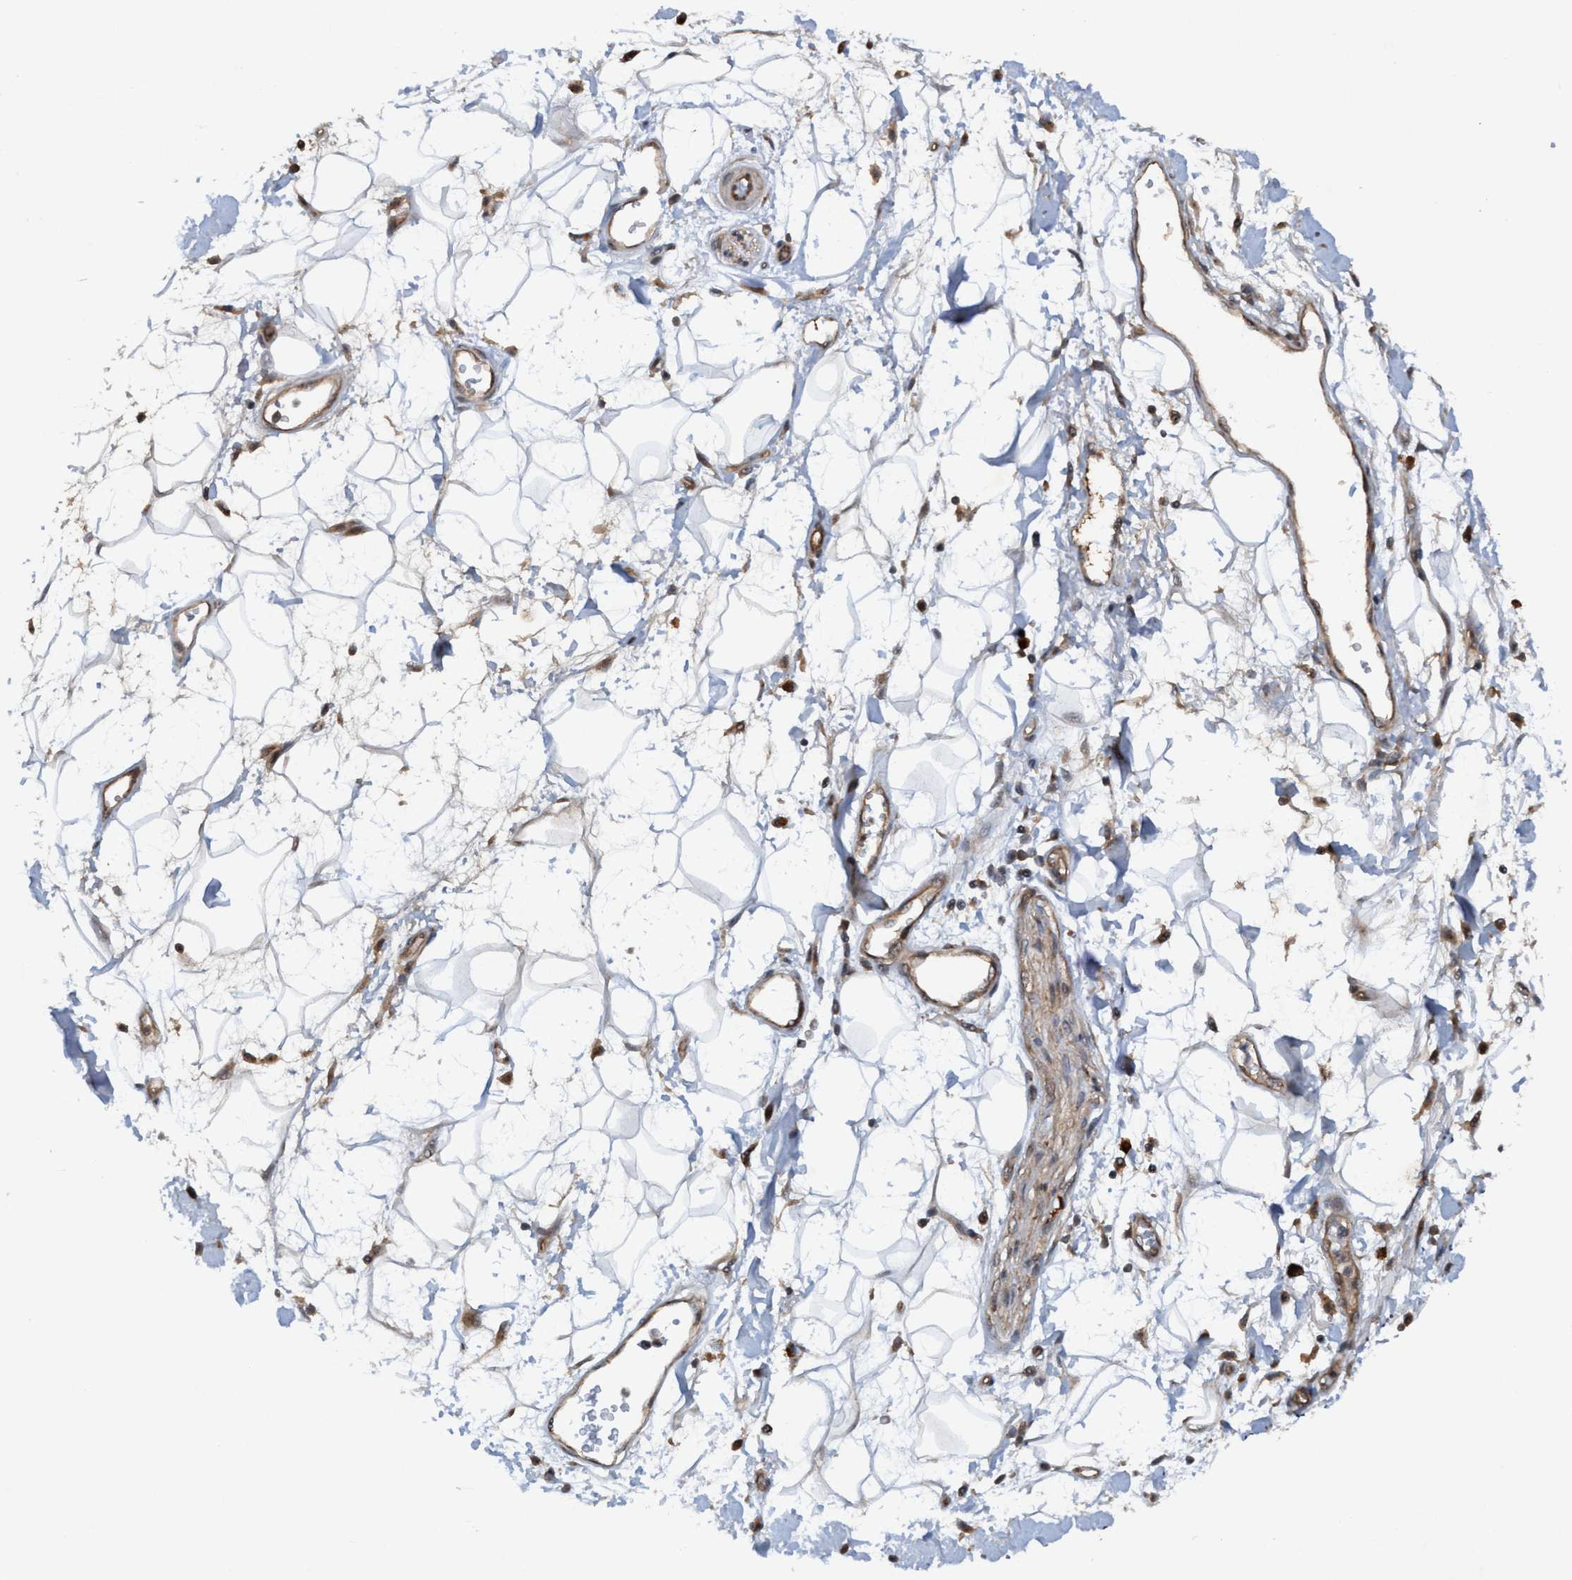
{"staining": {"intensity": "negative", "quantity": "none", "location": "none"}, "tissue": "adipose tissue", "cell_type": "Adipocytes", "image_type": "normal", "snomed": [{"axis": "morphology", "description": "Normal tissue, NOS"}, {"axis": "morphology", "description": "Adenocarcinoma, NOS"}, {"axis": "topography", "description": "Duodenum"}, {"axis": "topography", "description": "Peripheral nerve tissue"}], "caption": "A high-resolution image shows immunohistochemistry staining of benign adipose tissue, which exhibits no significant expression in adipocytes.", "gene": "TRIM65", "patient": {"sex": "female", "age": 60}}